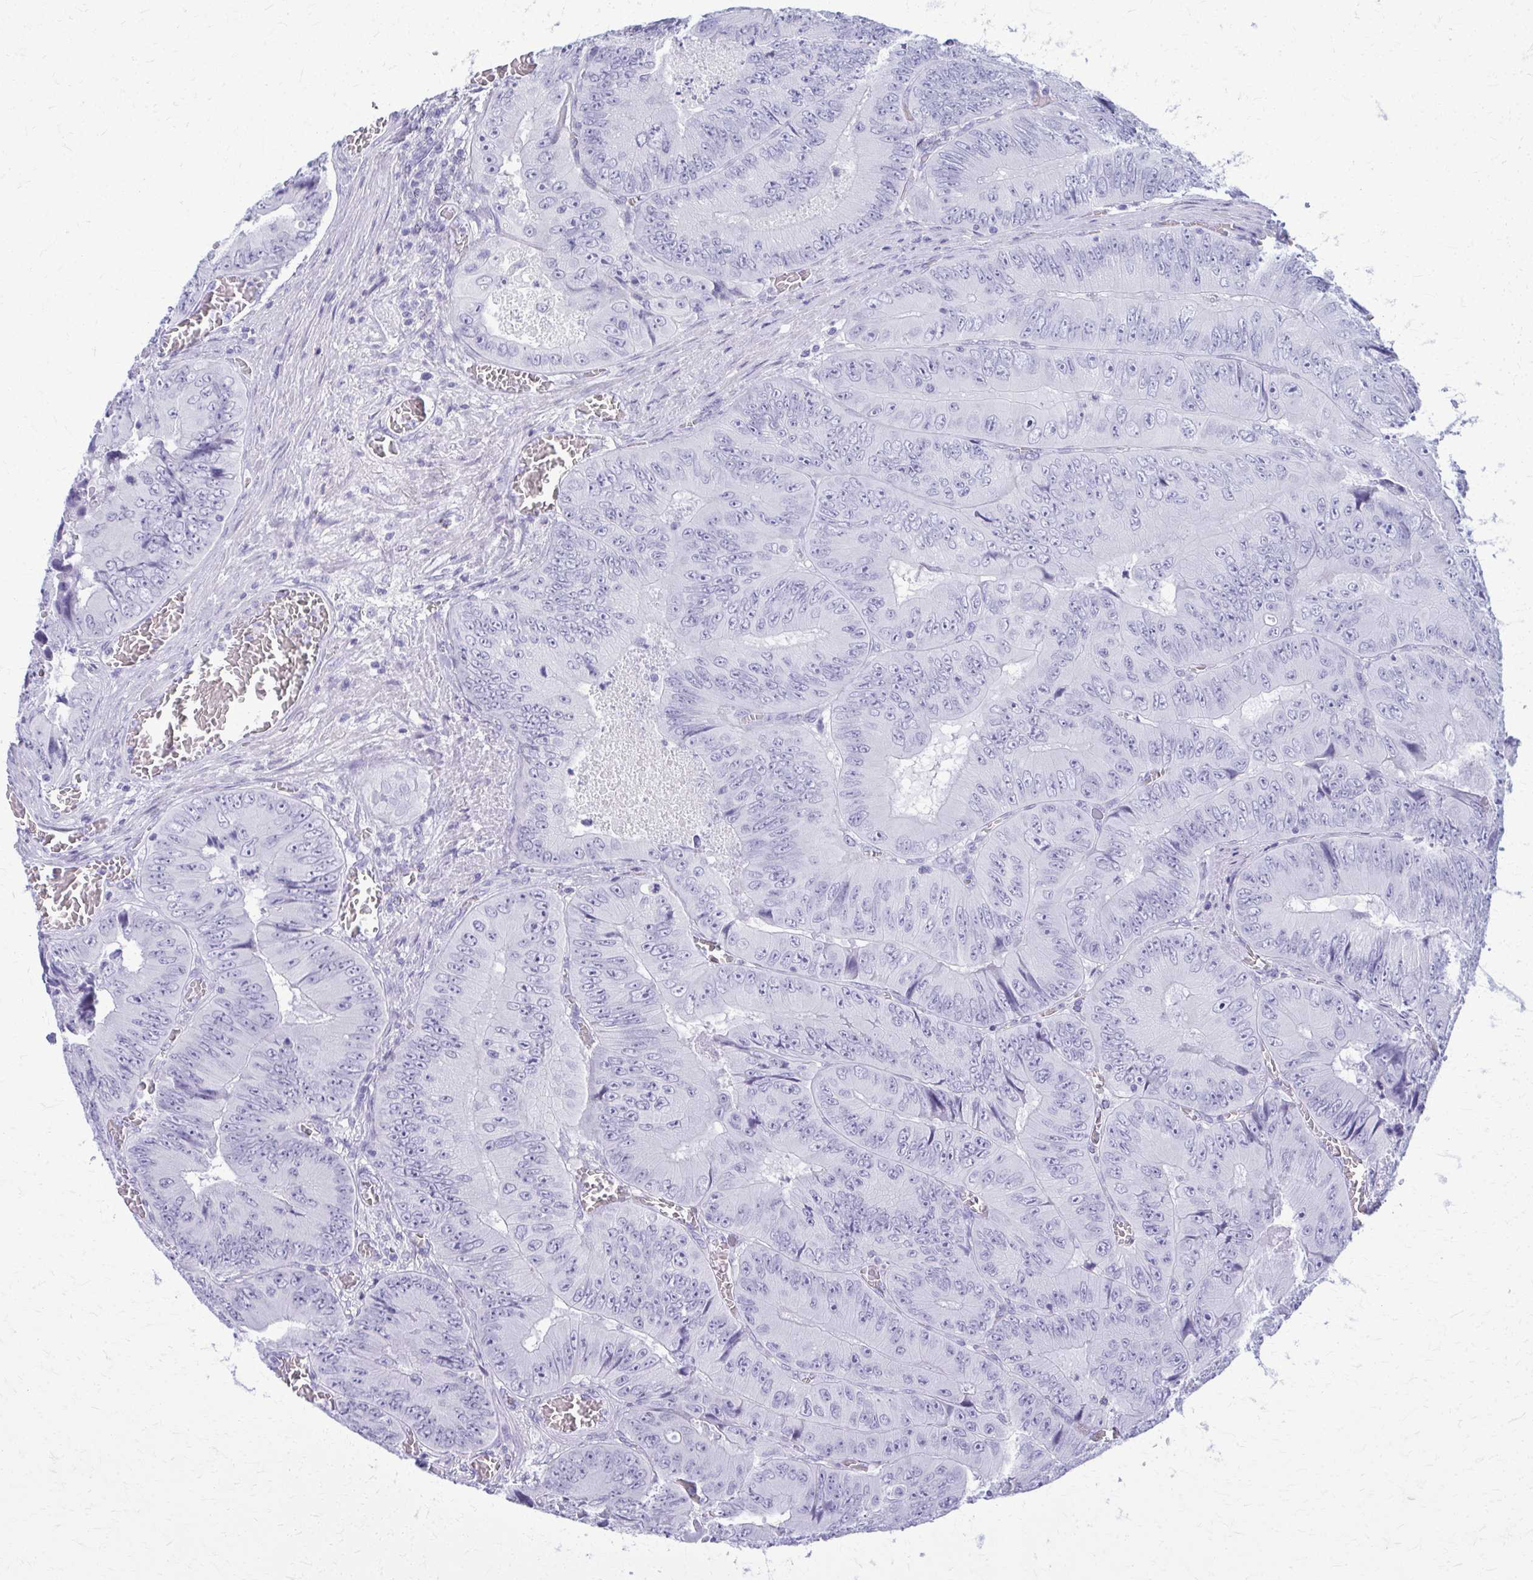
{"staining": {"intensity": "negative", "quantity": "none", "location": "none"}, "tissue": "colorectal cancer", "cell_type": "Tumor cells", "image_type": "cancer", "snomed": [{"axis": "morphology", "description": "Adenocarcinoma, NOS"}, {"axis": "topography", "description": "Colon"}], "caption": "Colorectal adenocarcinoma was stained to show a protein in brown. There is no significant positivity in tumor cells.", "gene": "ACSM2B", "patient": {"sex": "female", "age": 84}}